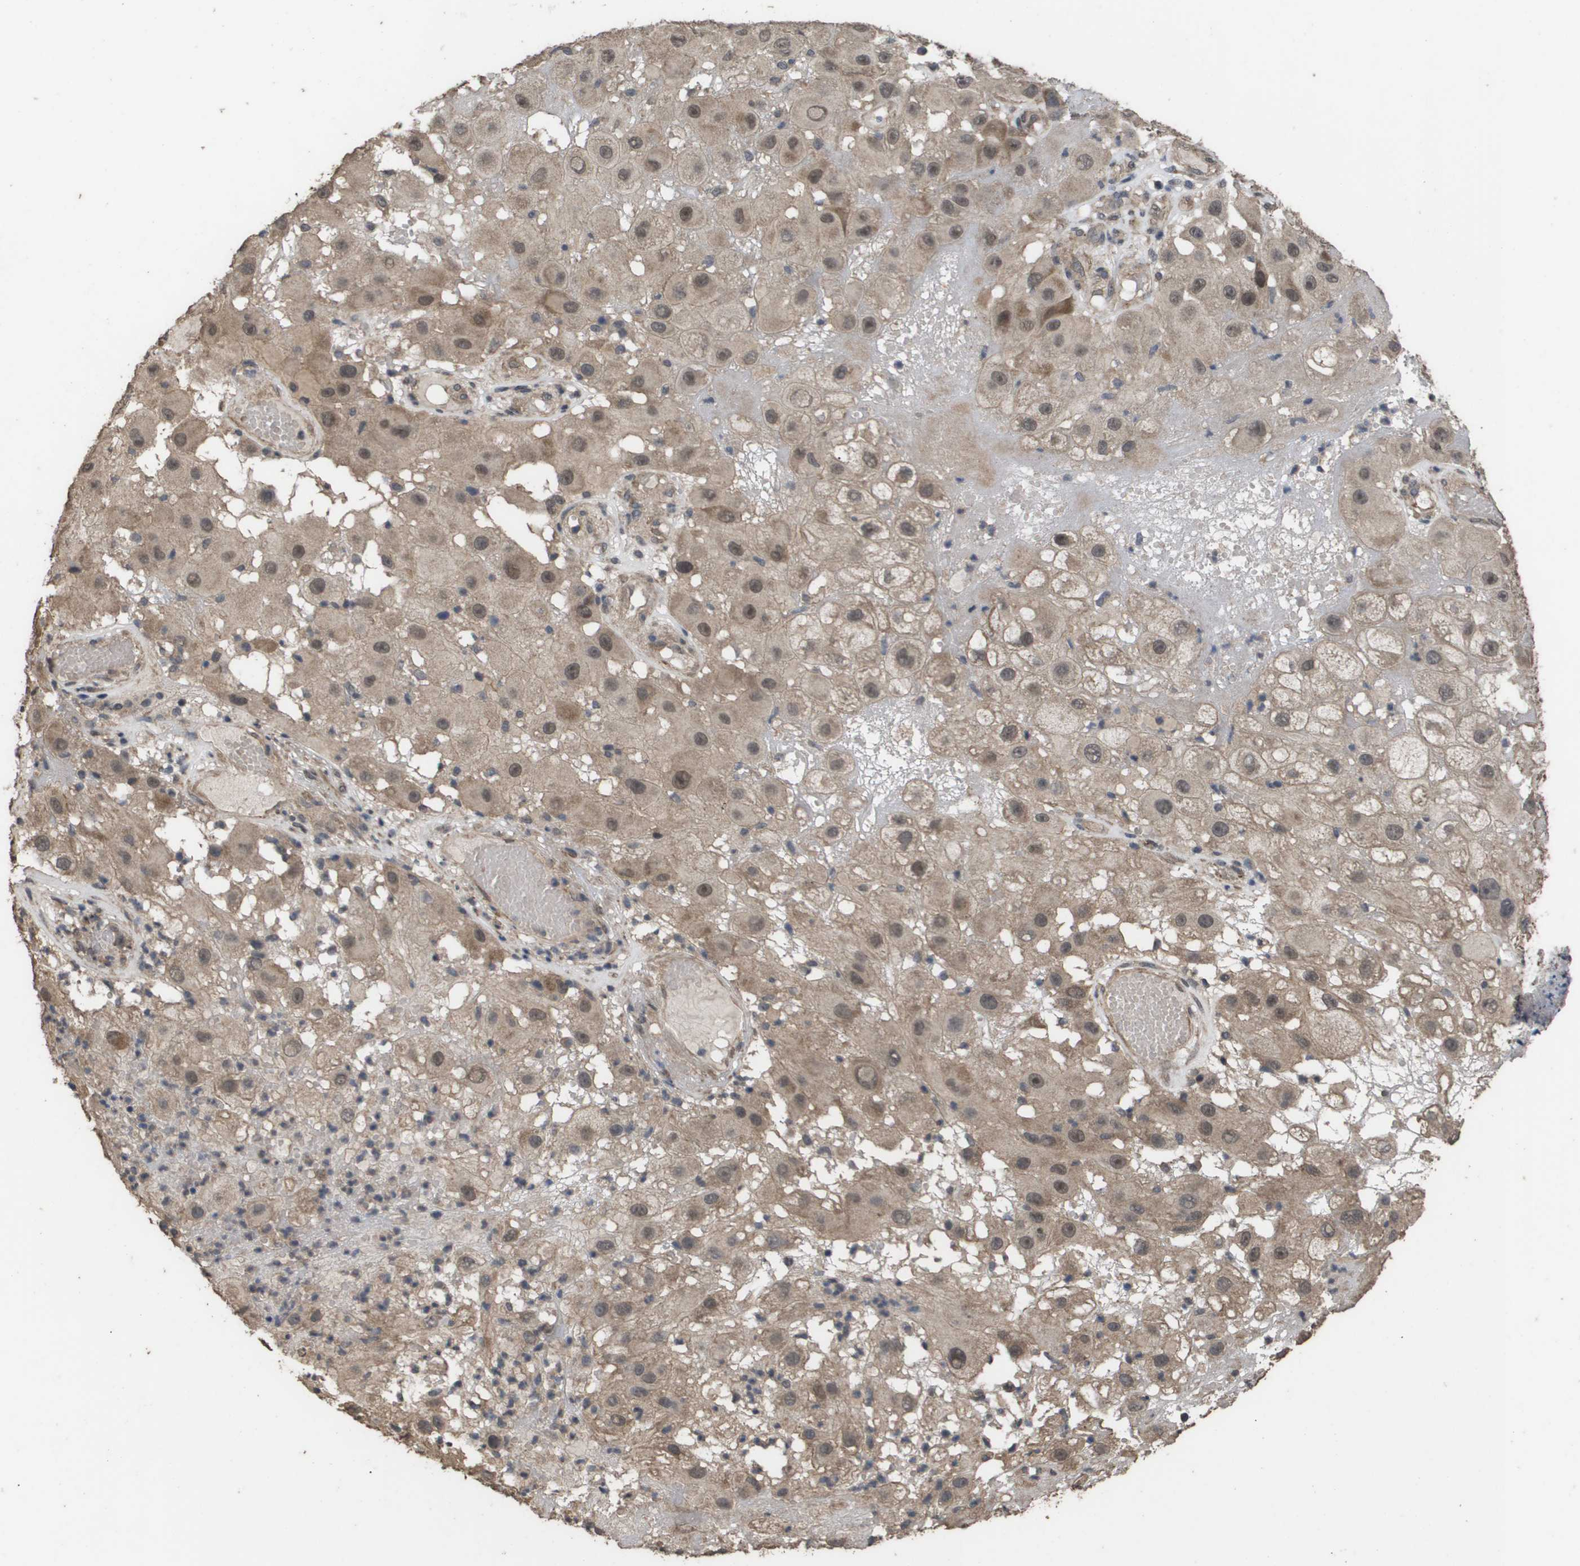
{"staining": {"intensity": "moderate", "quantity": ">75%", "location": "cytoplasmic/membranous,nuclear"}, "tissue": "melanoma", "cell_type": "Tumor cells", "image_type": "cancer", "snomed": [{"axis": "morphology", "description": "Malignant melanoma, NOS"}, {"axis": "topography", "description": "Skin"}], "caption": "This micrograph demonstrates melanoma stained with IHC to label a protein in brown. The cytoplasmic/membranous and nuclear of tumor cells show moderate positivity for the protein. Nuclei are counter-stained blue.", "gene": "CUL5", "patient": {"sex": "female", "age": 81}}